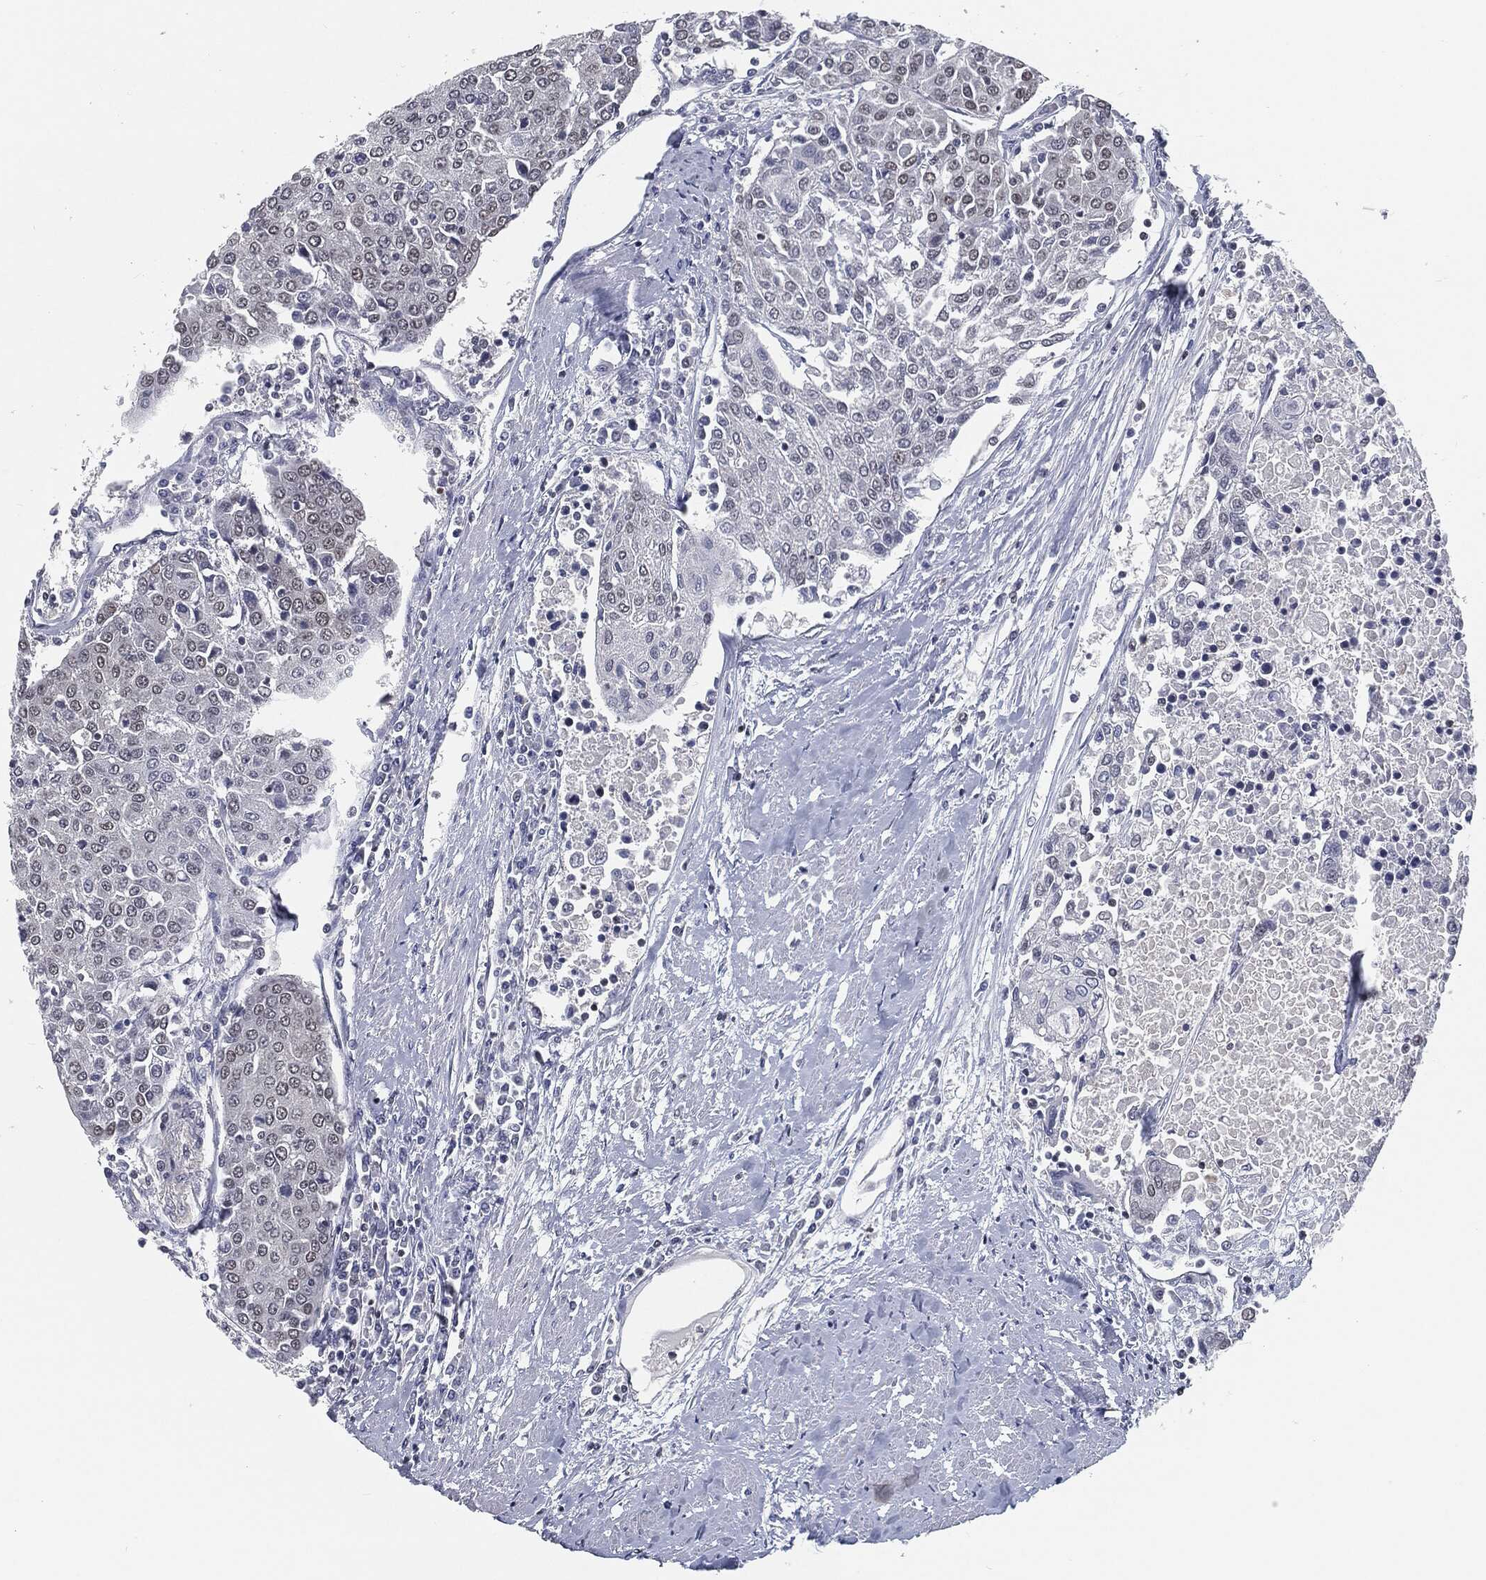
{"staining": {"intensity": "negative", "quantity": "none", "location": "none"}, "tissue": "urothelial cancer", "cell_type": "Tumor cells", "image_type": "cancer", "snomed": [{"axis": "morphology", "description": "Urothelial carcinoma, High grade"}, {"axis": "topography", "description": "Urinary bladder"}], "caption": "Tumor cells show no significant positivity in urothelial cancer.", "gene": "ANXA1", "patient": {"sex": "female", "age": 85}}